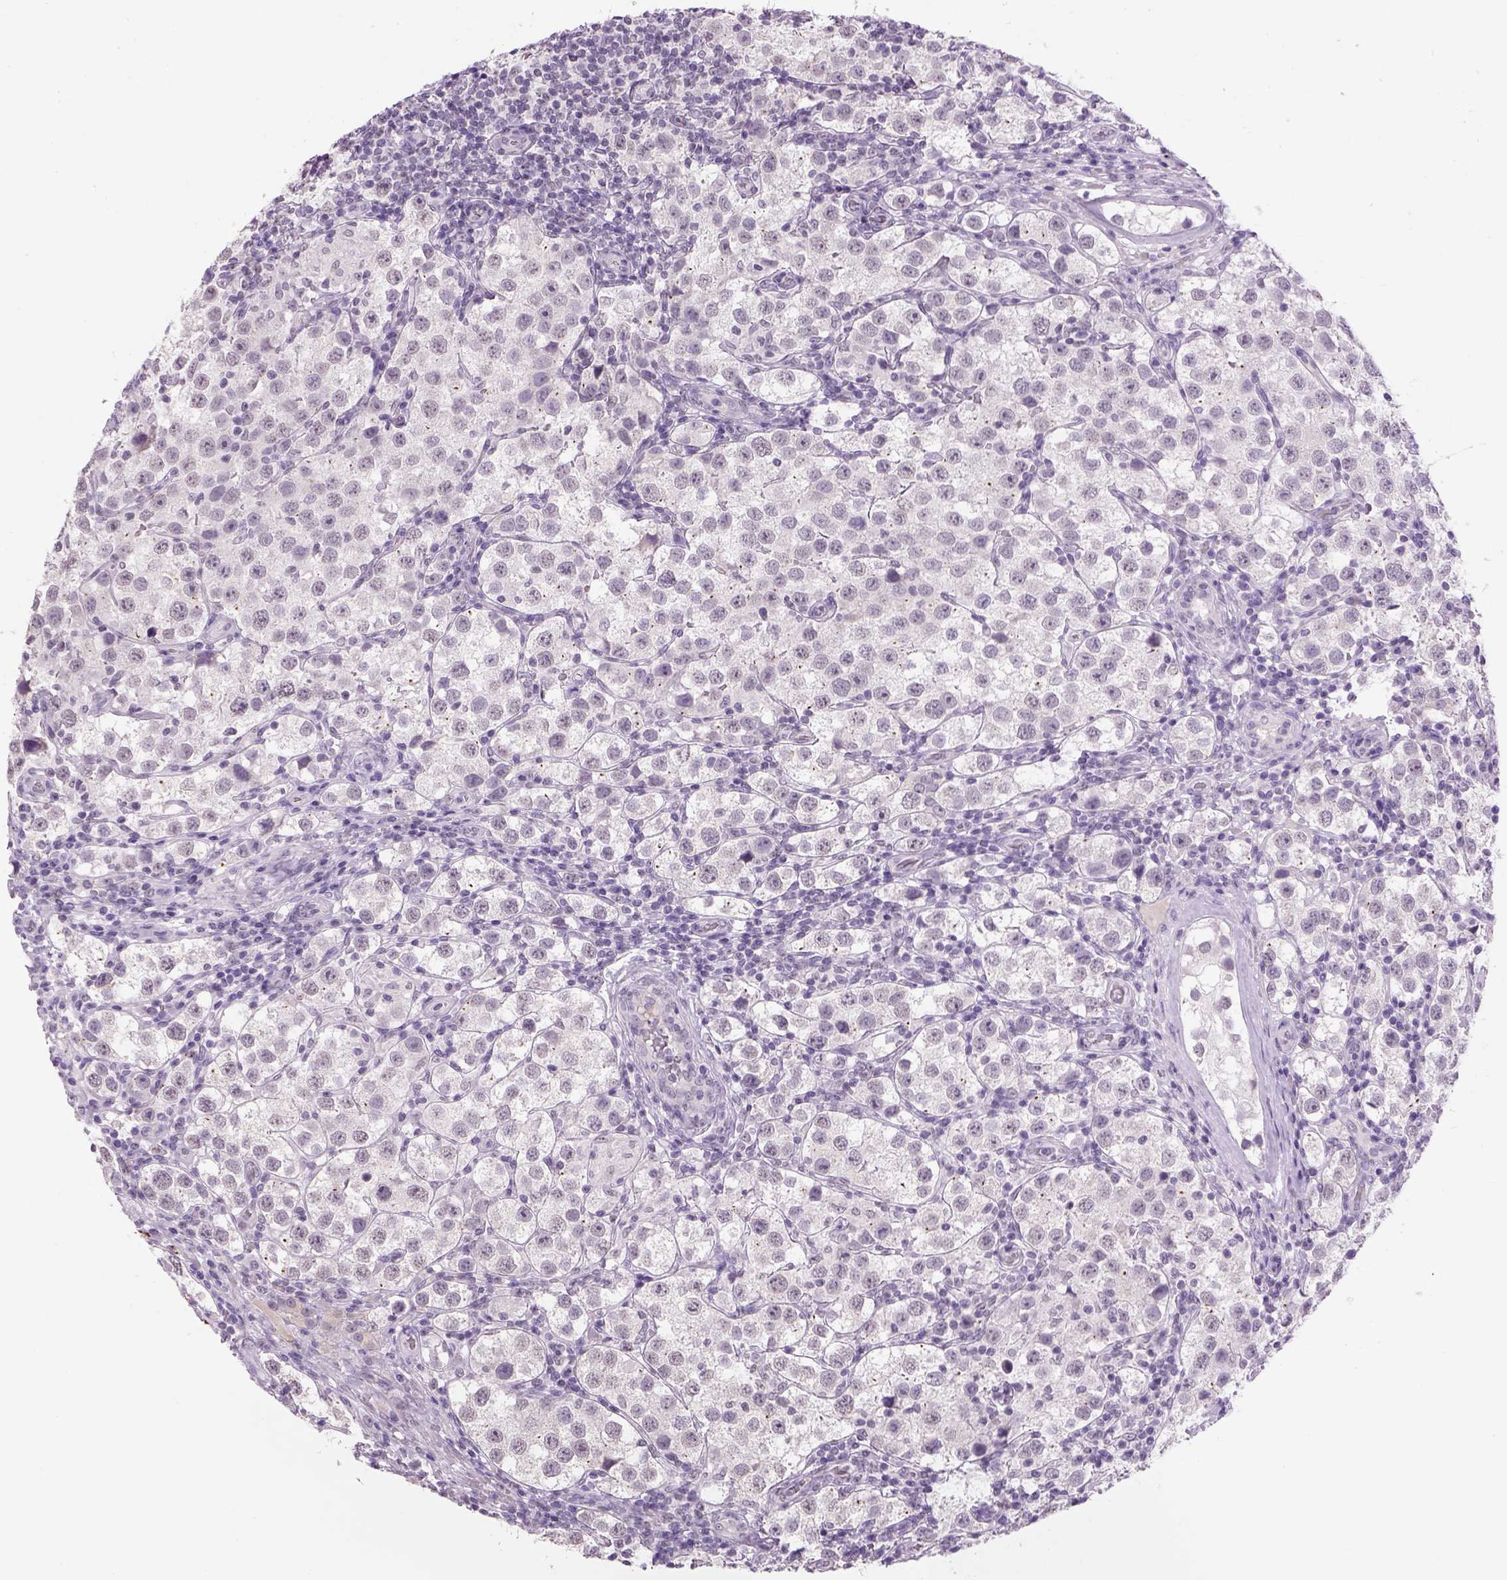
{"staining": {"intensity": "negative", "quantity": "none", "location": "none"}, "tissue": "testis cancer", "cell_type": "Tumor cells", "image_type": "cancer", "snomed": [{"axis": "morphology", "description": "Seminoma, NOS"}, {"axis": "topography", "description": "Testis"}], "caption": "Immunohistochemical staining of human testis seminoma displays no significant positivity in tumor cells. The staining is performed using DAB (3,3'-diaminobenzidine) brown chromogen with nuclei counter-stained in using hematoxylin.", "gene": "DBH", "patient": {"sex": "male", "age": 37}}